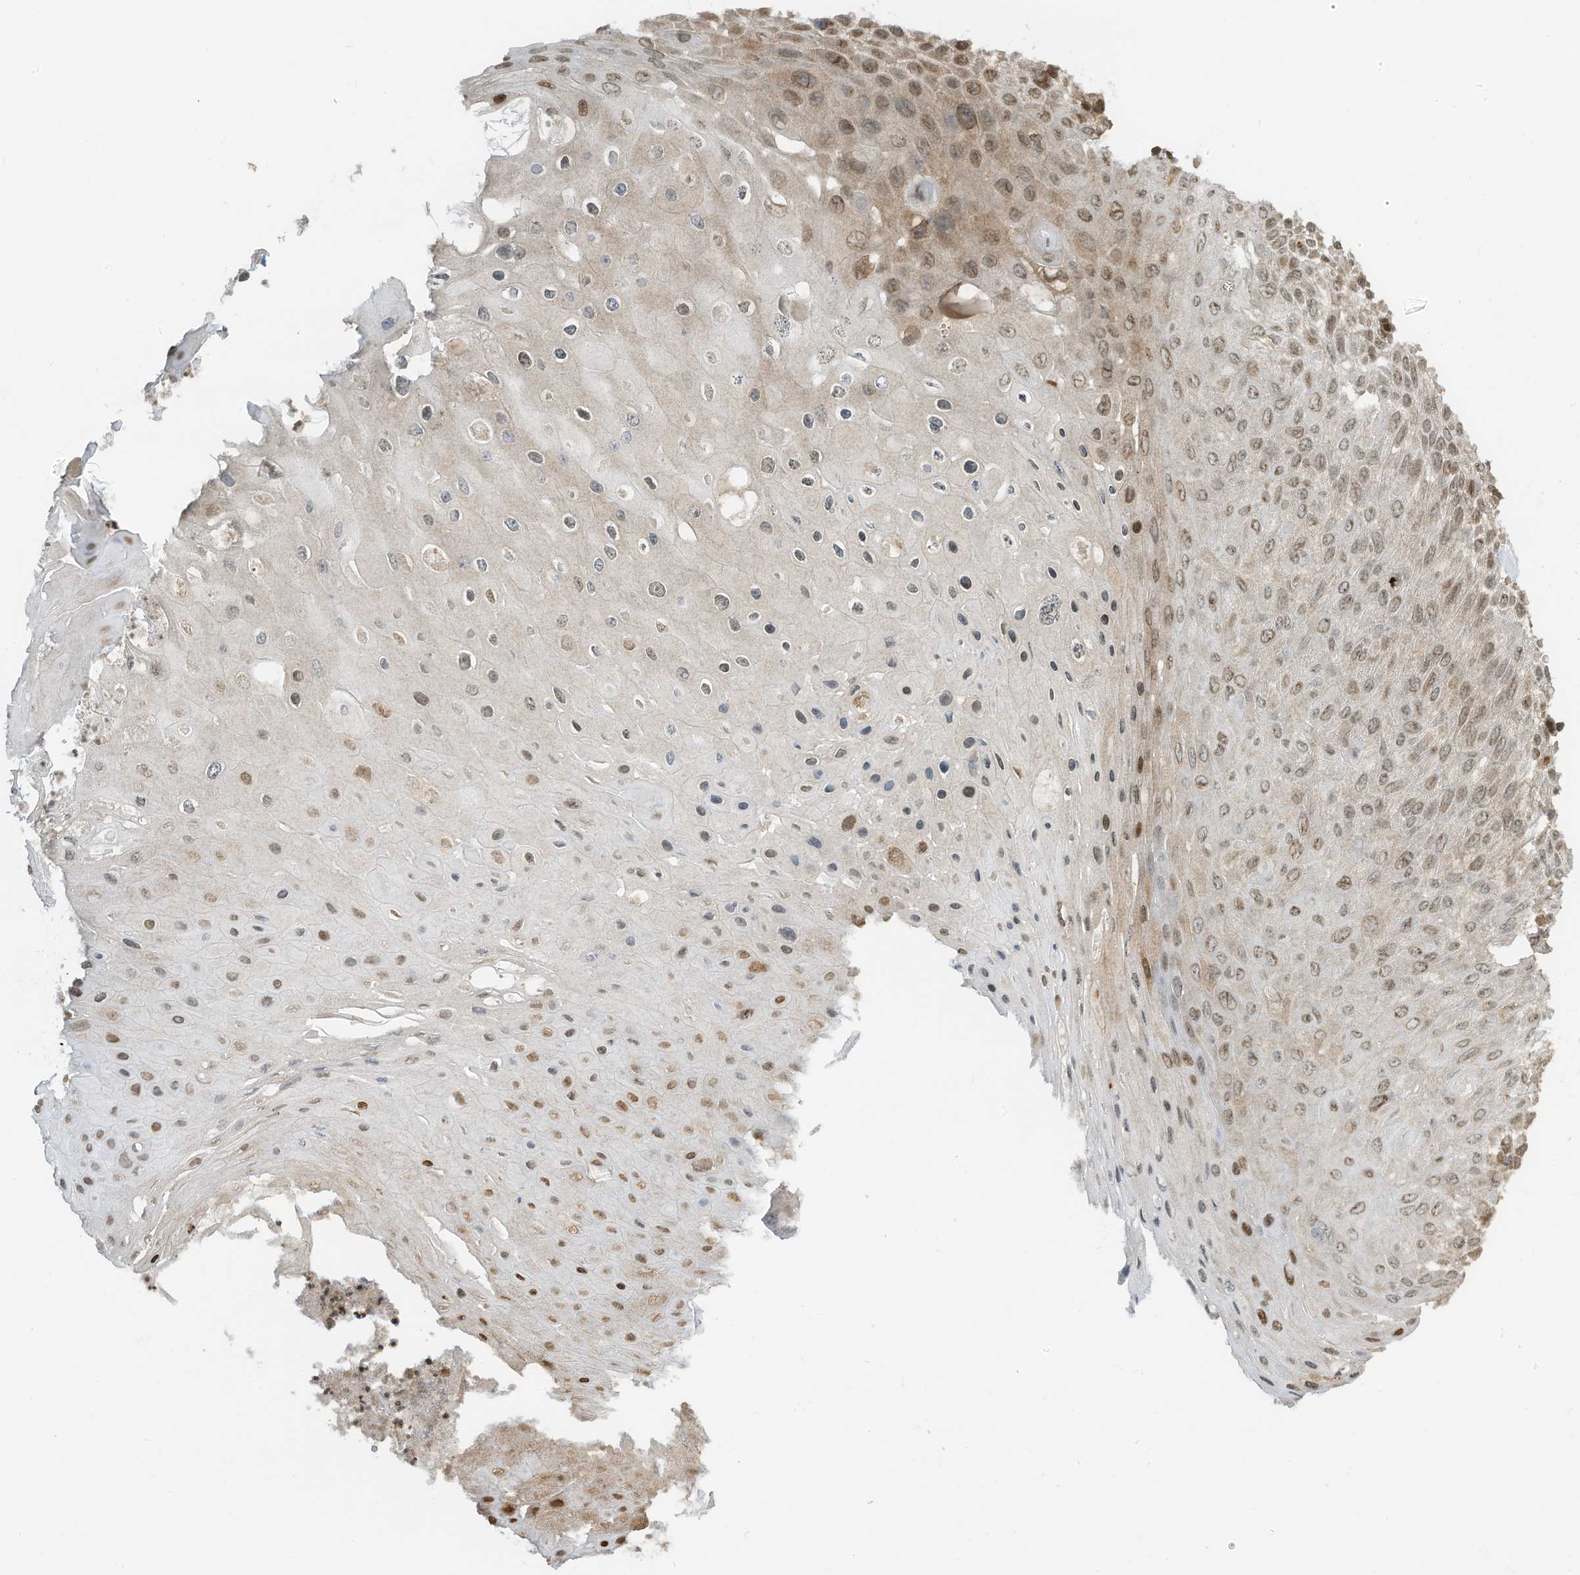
{"staining": {"intensity": "moderate", "quantity": "25%-75%", "location": "nuclear"}, "tissue": "skin cancer", "cell_type": "Tumor cells", "image_type": "cancer", "snomed": [{"axis": "morphology", "description": "Squamous cell carcinoma, NOS"}, {"axis": "topography", "description": "Skin"}], "caption": "A photomicrograph of skin cancer (squamous cell carcinoma) stained for a protein shows moderate nuclear brown staining in tumor cells.", "gene": "KPNB1", "patient": {"sex": "female", "age": 88}}